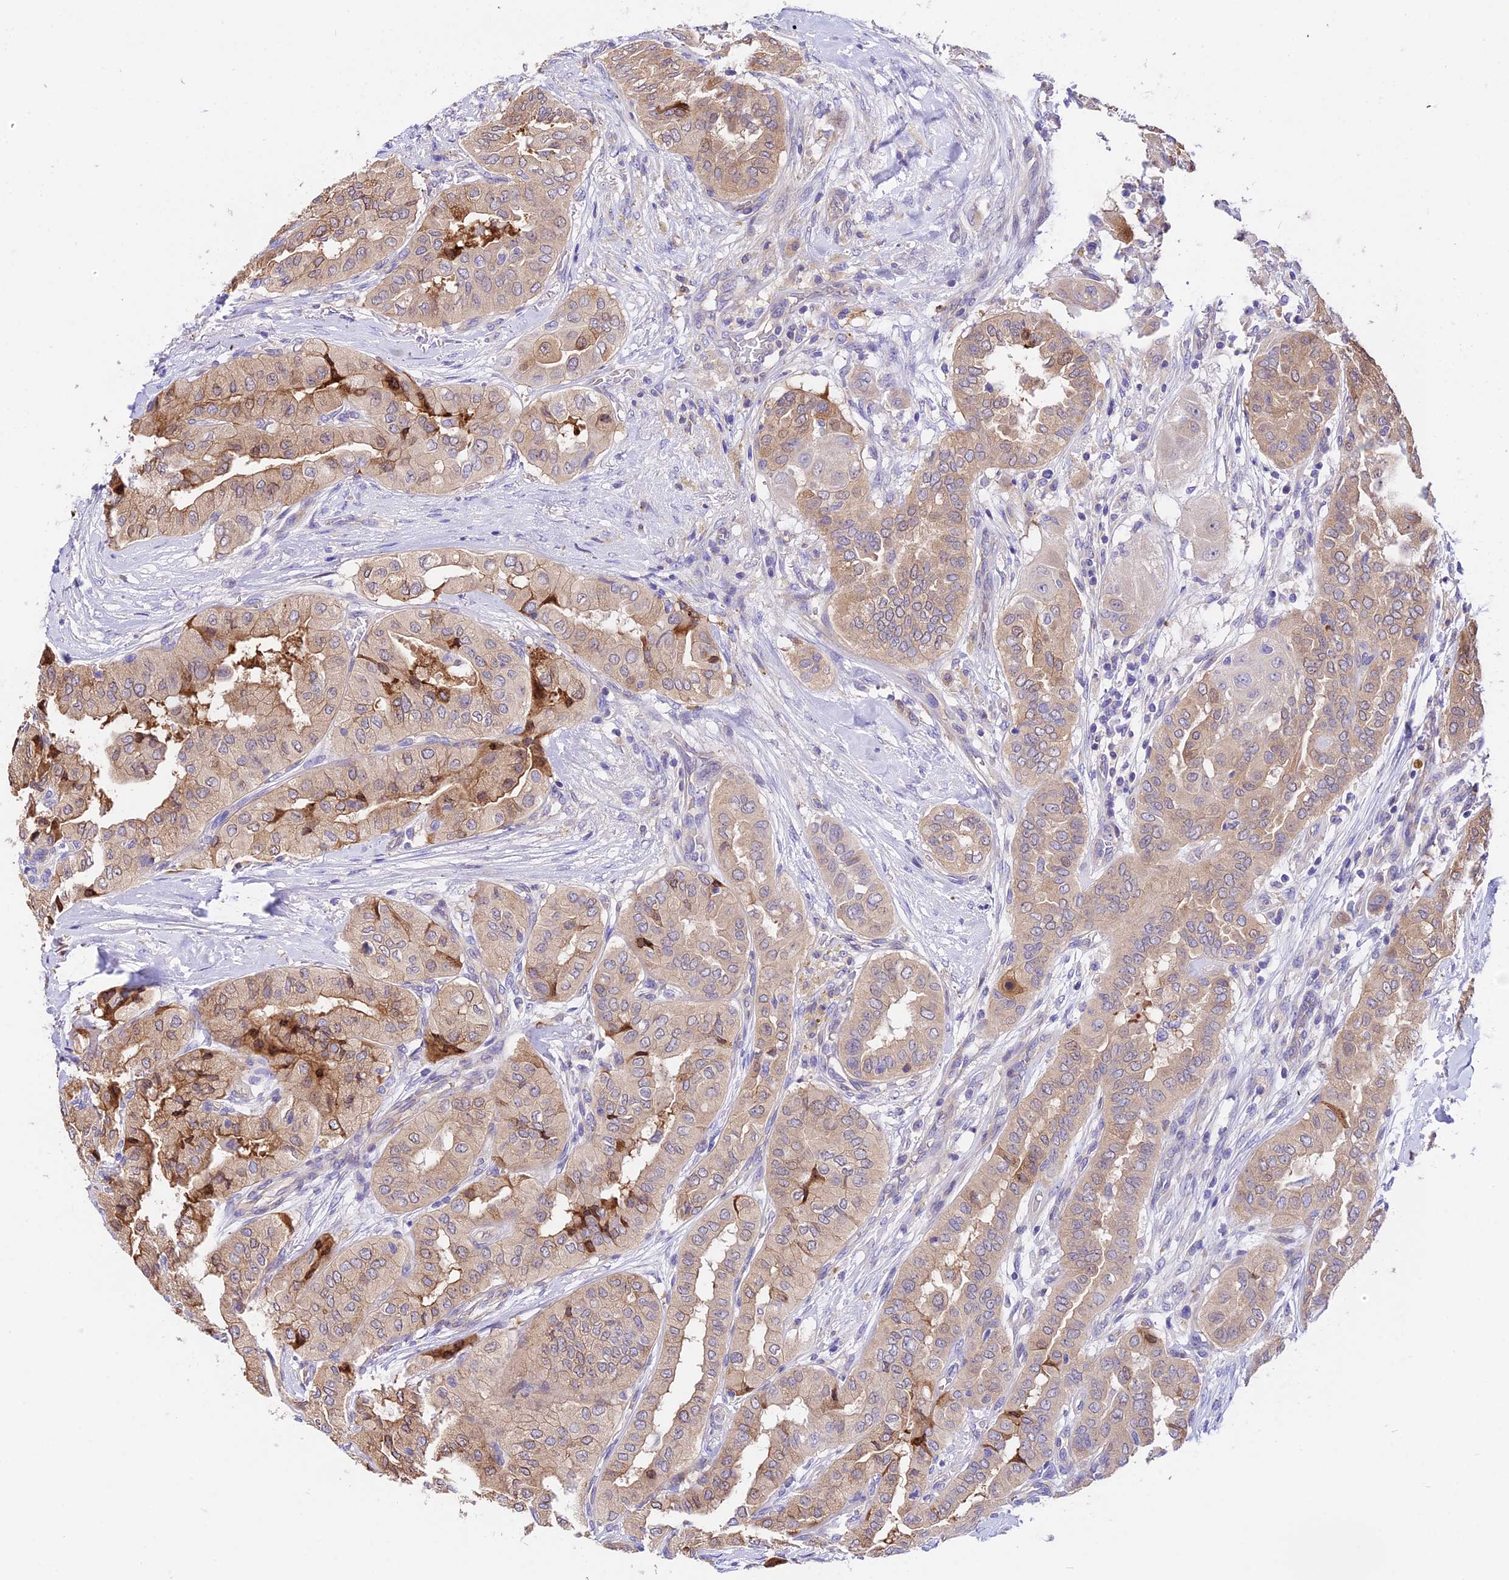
{"staining": {"intensity": "weak", "quantity": "25%-75%", "location": "cytoplasmic/membranous"}, "tissue": "thyroid cancer", "cell_type": "Tumor cells", "image_type": "cancer", "snomed": [{"axis": "morphology", "description": "Papillary adenocarcinoma, NOS"}, {"axis": "topography", "description": "Thyroid gland"}], "caption": "Protein staining of thyroid cancer tissue shows weak cytoplasmic/membranous expression in about 25%-75% of tumor cells.", "gene": "TRIM43B", "patient": {"sex": "female", "age": 59}}